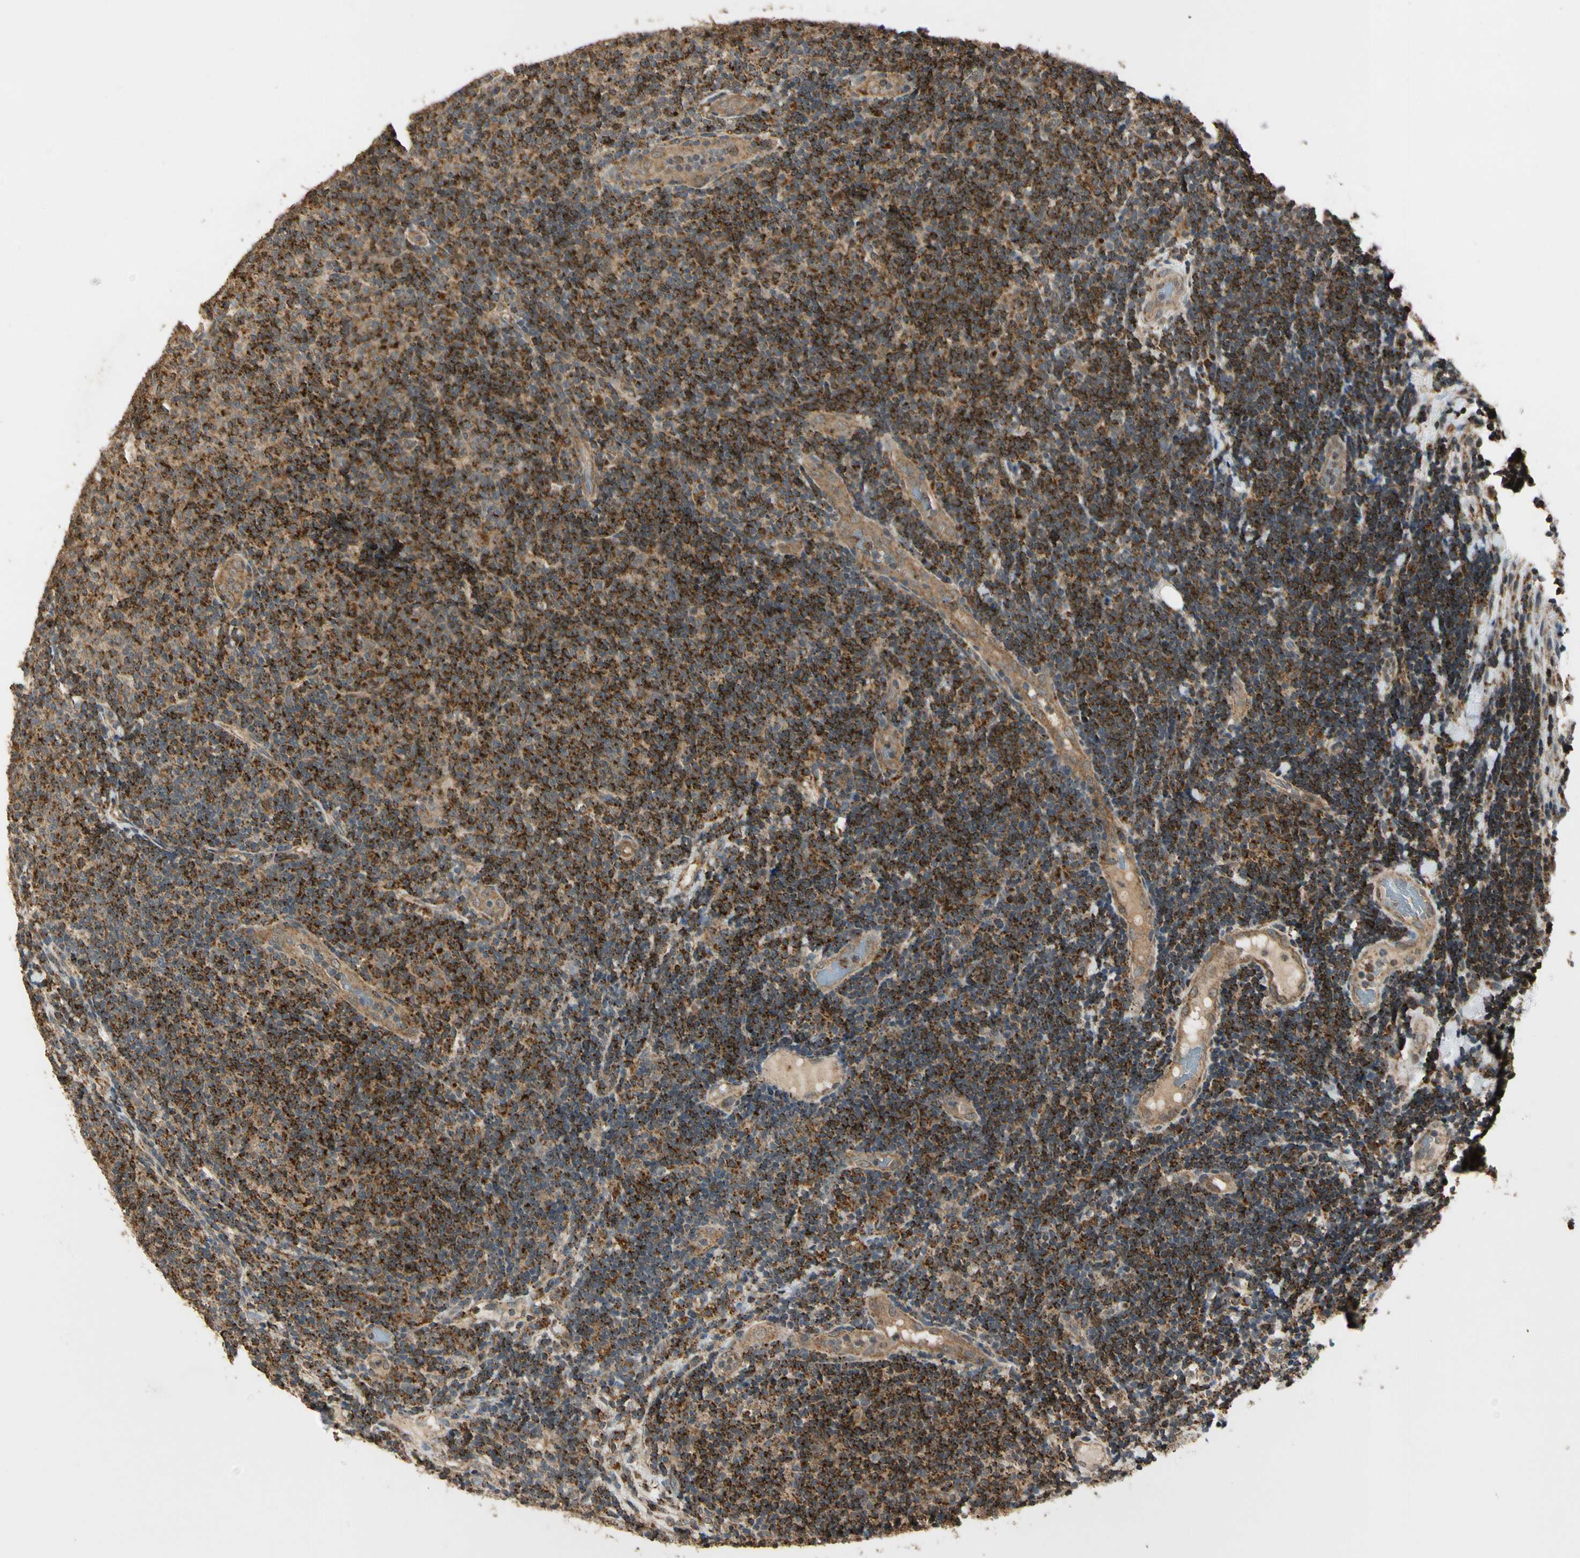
{"staining": {"intensity": "strong", "quantity": ">75%", "location": "cytoplasmic/membranous"}, "tissue": "lymphoma", "cell_type": "Tumor cells", "image_type": "cancer", "snomed": [{"axis": "morphology", "description": "Malignant lymphoma, non-Hodgkin's type, Low grade"}, {"axis": "topography", "description": "Lymph node"}], "caption": "Lymphoma stained with DAB immunohistochemistry (IHC) reveals high levels of strong cytoplasmic/membranous staining in approximately >75% of tumor cells. (DAB = brown stain, brightfield microscopy at high magnification).", "gene": "LAMTOR1", "patient": {"sex": "male", "age": 83}}